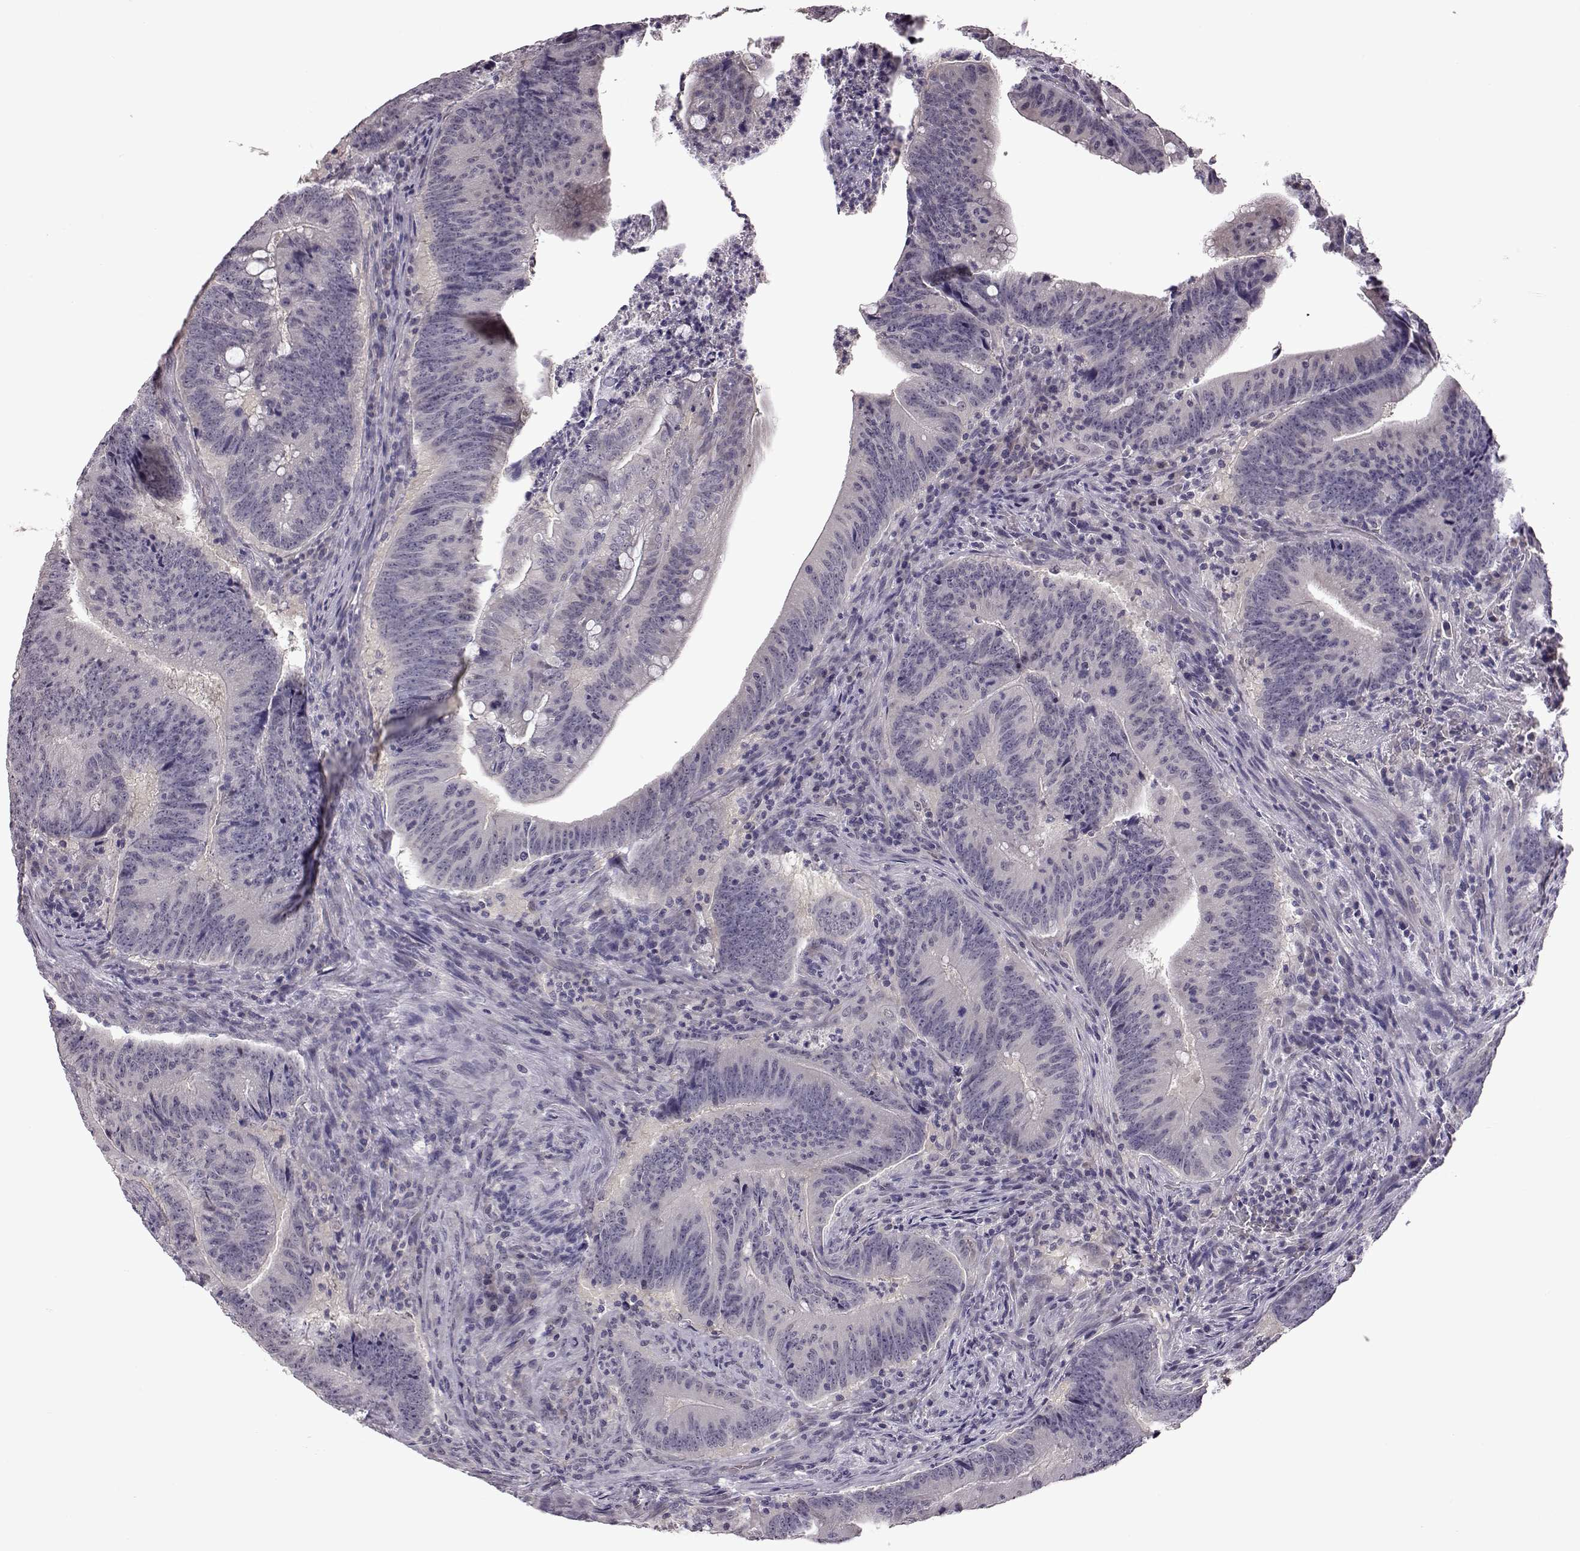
{"staining": {"intensity": "negative", "quantity": "none", "location": "none"}, "tissue": "colorectal cancer", "cell_type": "Tumor cells", "image_type": "cancer", "snomed": [{"axis": "morphology", "description": "Adenocarcinoma, NOS"}, {"axis": "topography", "description": "Colon"}], "caption": "Immunohistochemistry histopathology image of neoplastic tissue: colorectal cancer (adenocarcinoma) stained with DAB exhibits no significant protein positivity in tumor cells.", "gene": "C10orf62", "patient": {"sex": "female", "age": 87}}